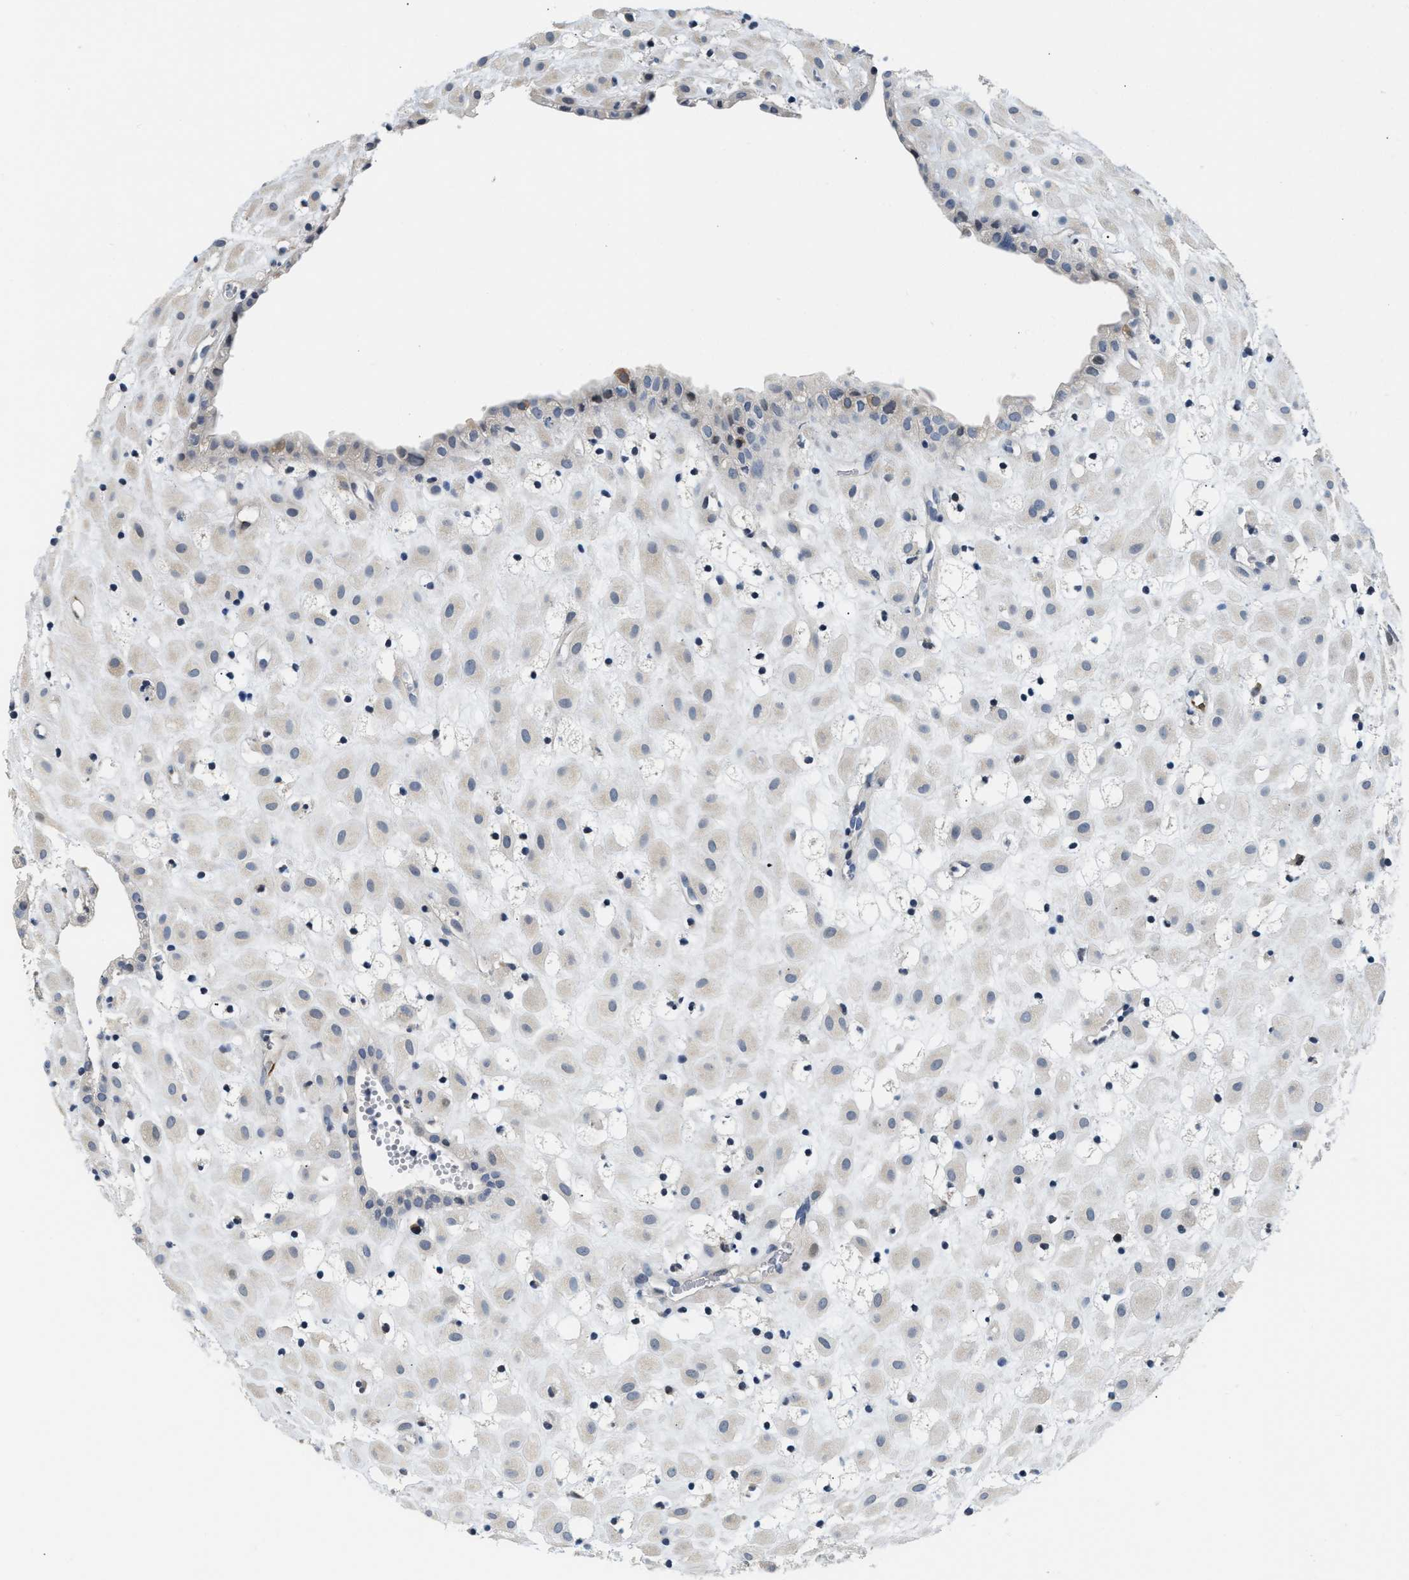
{"staining": {"intensity": "negative", "quantity": "none", "location": "none"}, "tissue": "placenta", "cell_type": "Decidual cells", "image_type": "normal", "snomed": [{"axis": "morphology", "description": "Normal tissue, NOS"}, {"axis": "topography", "description": "Placenta"}], "caption": "High power microscopy micrograph of an immunohistochemistry (IHC) histopathology image of benign placenta, revealing no significant positivity in decidual cells.", "gene": "CLGN", "patient": {"sex": "female", "age": 18}}